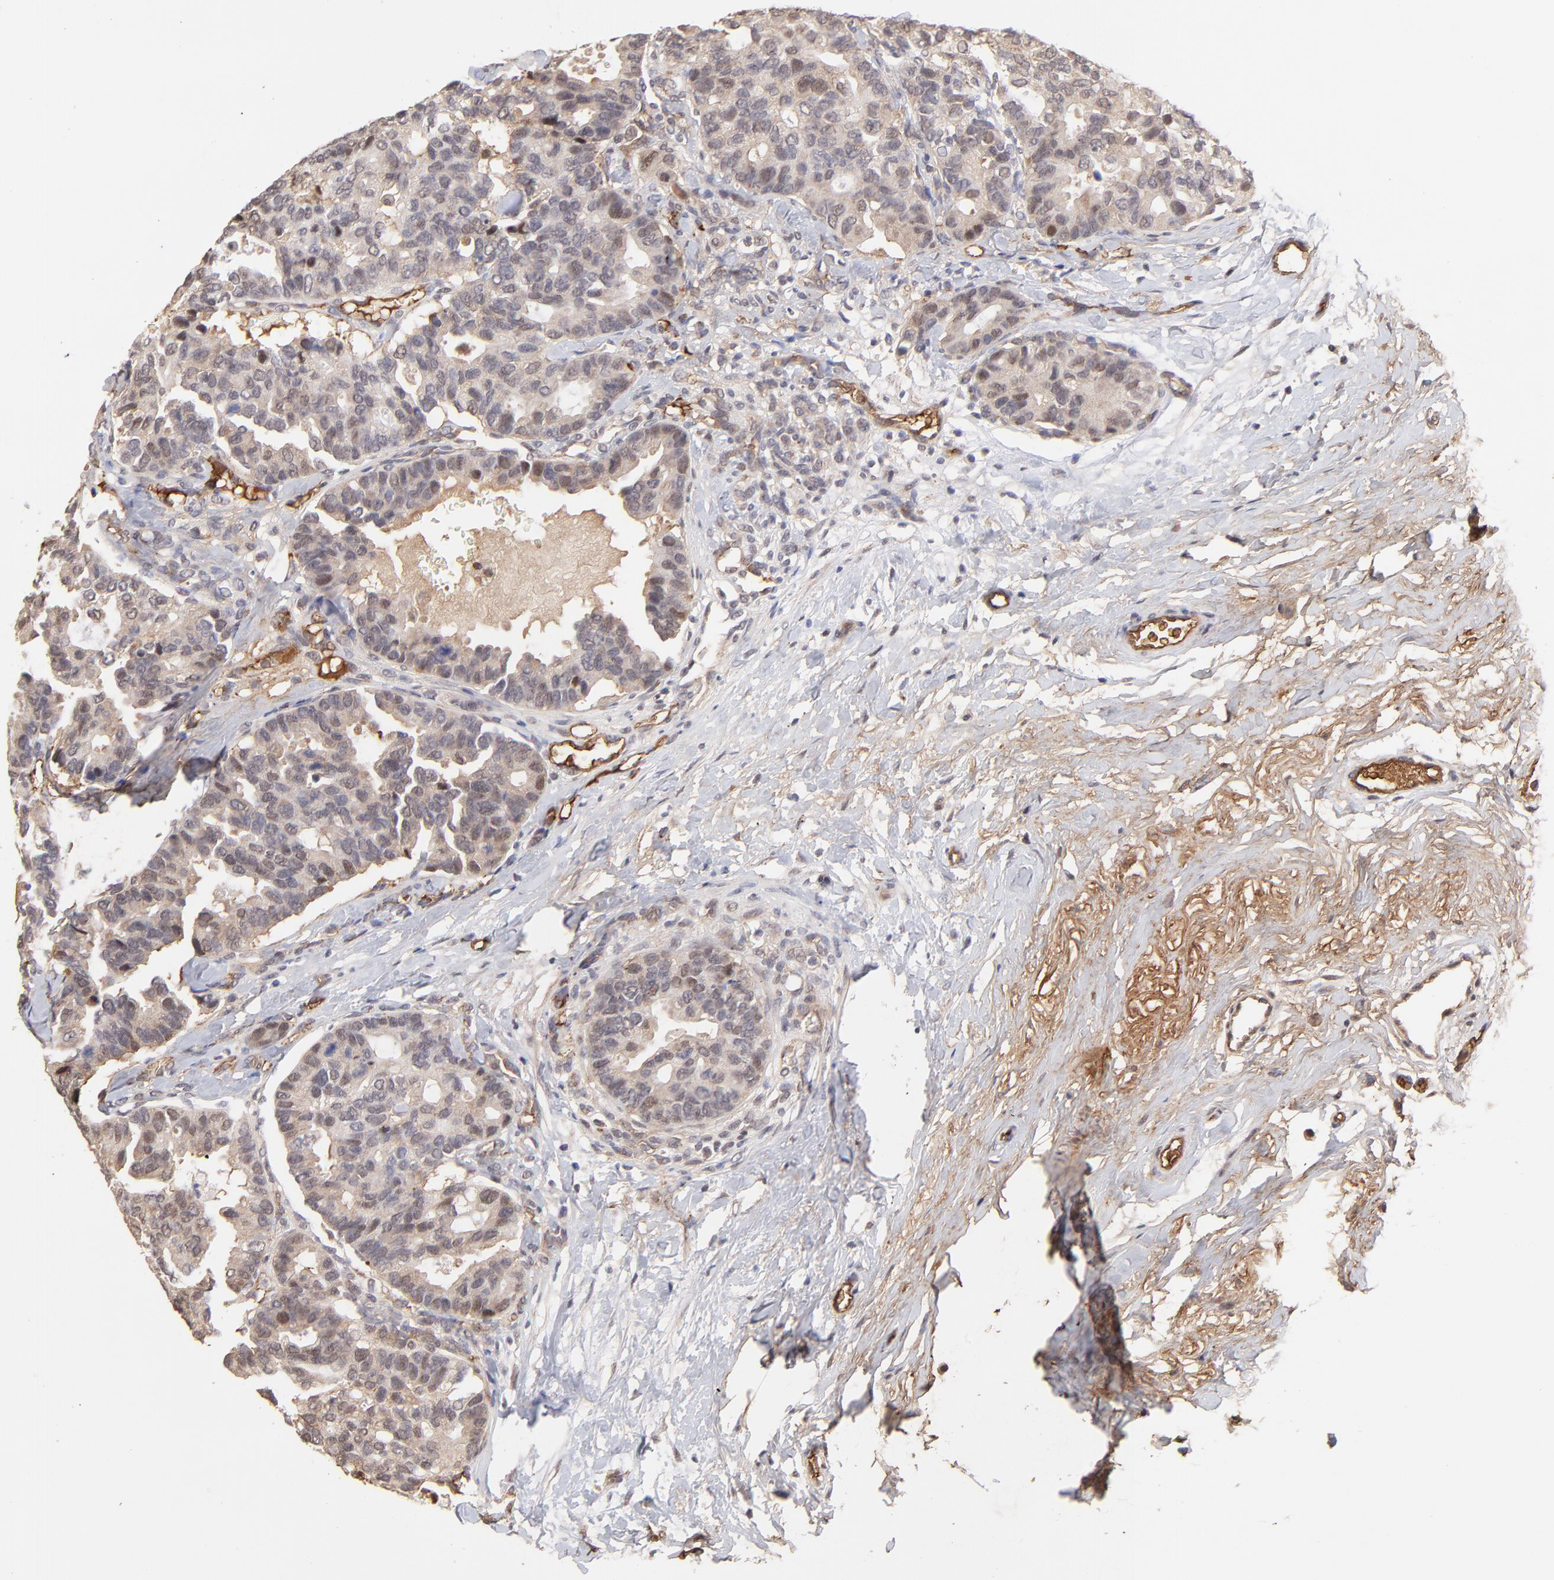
{"staining": {"intensity": "weak", "quantity": "25%-75%", "location": "cytoplasmic/membranous,nuclear"}, "tissue": "breast cancer", "cell_type": "Tumor cells", "image_type": "cancer", "snomed": [{"axis": "morphology", "description": "Duct carcinoma"}, {"axis": "topography", "description": "Breast"}], "caption": "Tumor cells demonstrate low levels of weak cytoplasmic/membranous and nuclear staining in about 25%-75% of cells in breast infiltrating ductal carcinoma. The protein is stained brown, and the nuclei are stained in blue (DAB (3,3'-diaminobenzidine) IHC with brightfield microscopy, high magnification).", "gene": "PSMD14", "patient": {"sex": "female", "age": 69}}